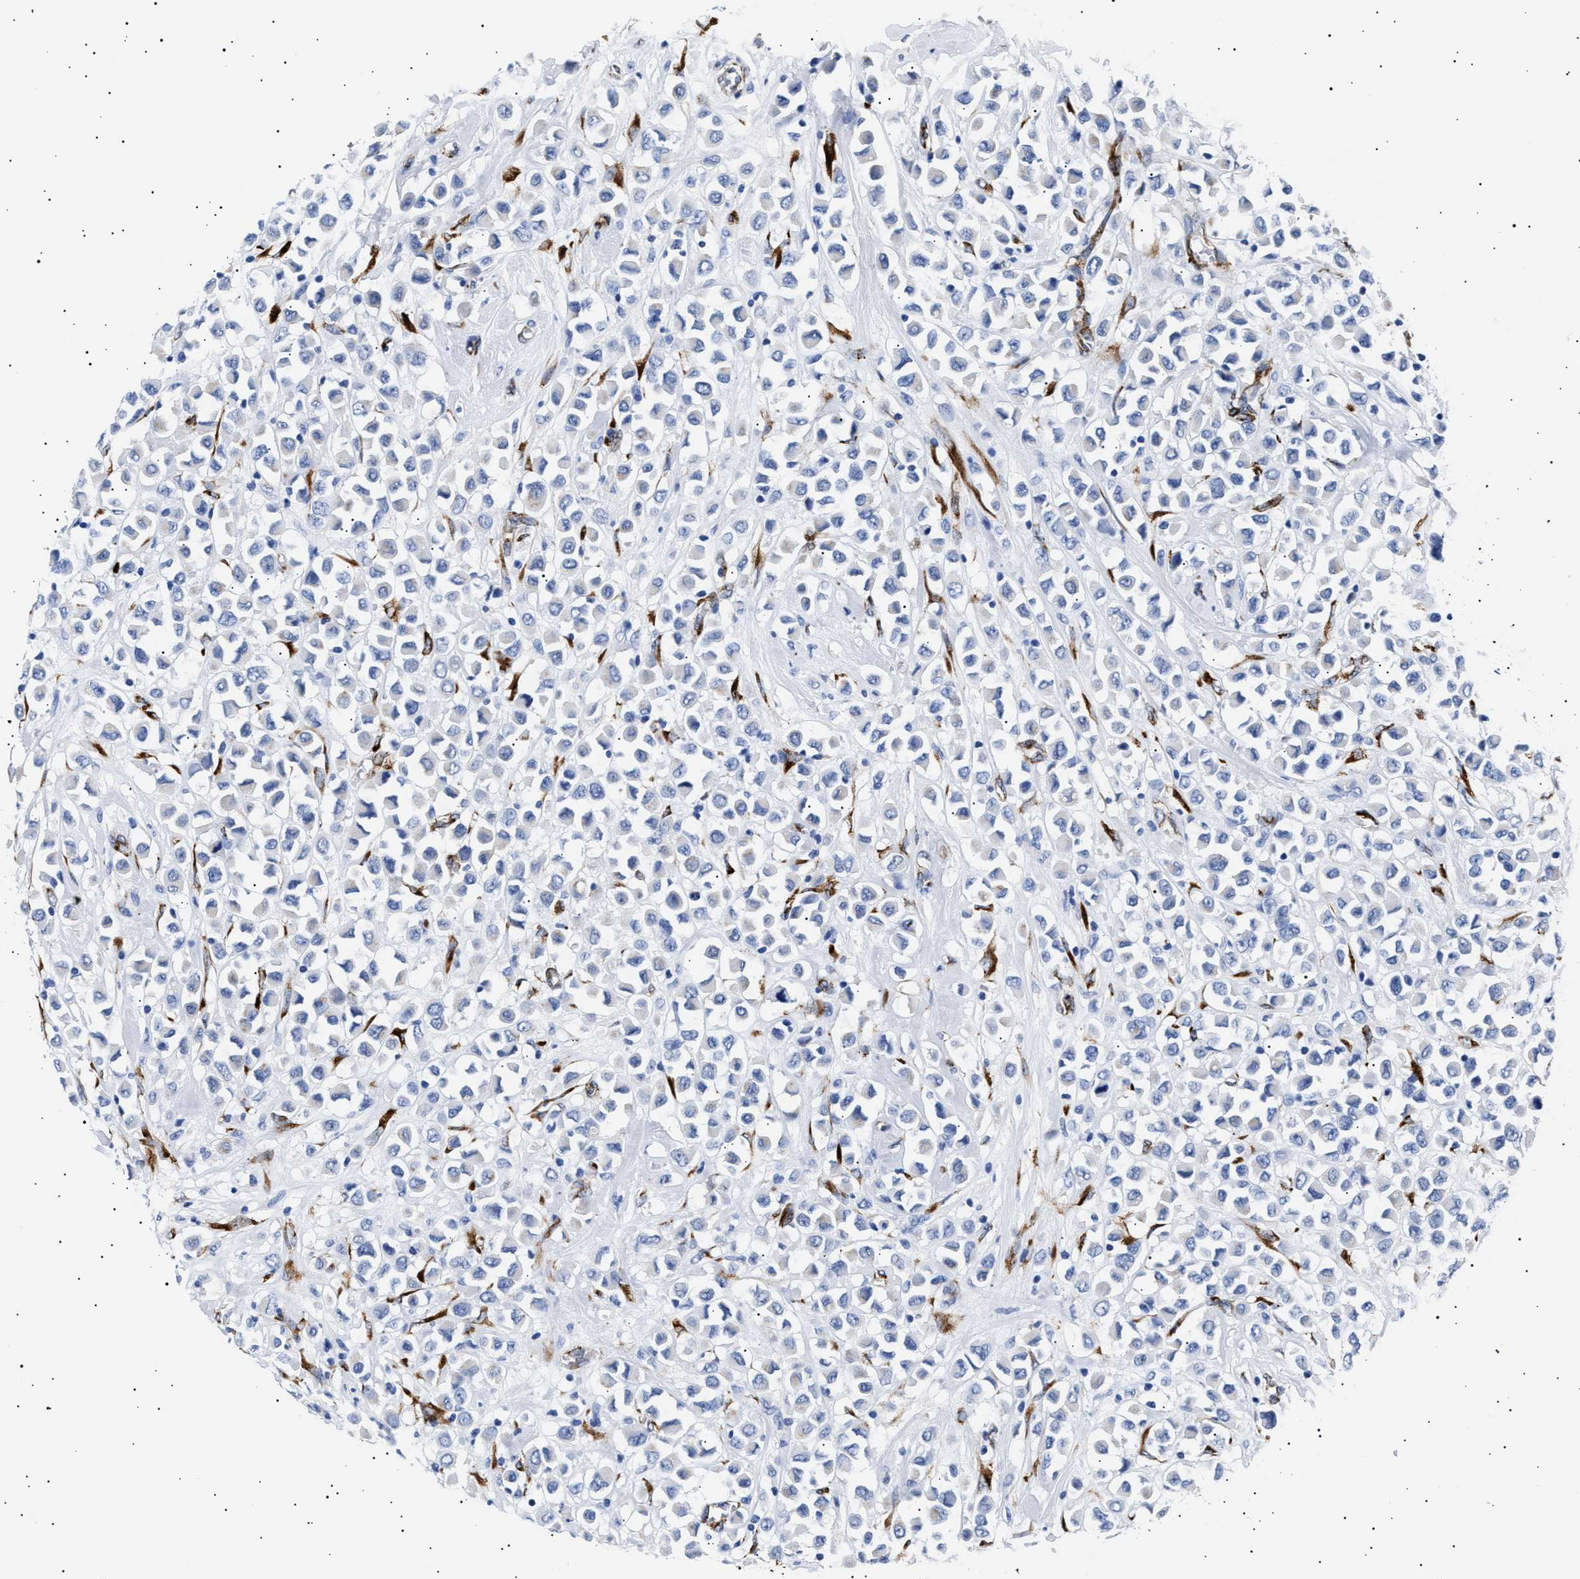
{"staining": {"intensity": "negative", "quantity": "none", "location": "none"}, "tissue": "breast cancer", "cell_type": "Tumor cells", "image_type": "cancer", "snomed": [{"axis": "morphology", "description": "Duct carcinoma"}, {"axis": "topography", "description": "Breast"}], "caption": "High power microscopy micrograph of an immunohistochemistry (IHC) histopathology image of breast cancer, revealing no significant expression in tumor cells.", "gene": "HEMGN", "patient": {"sex": "female", "age": 61}}